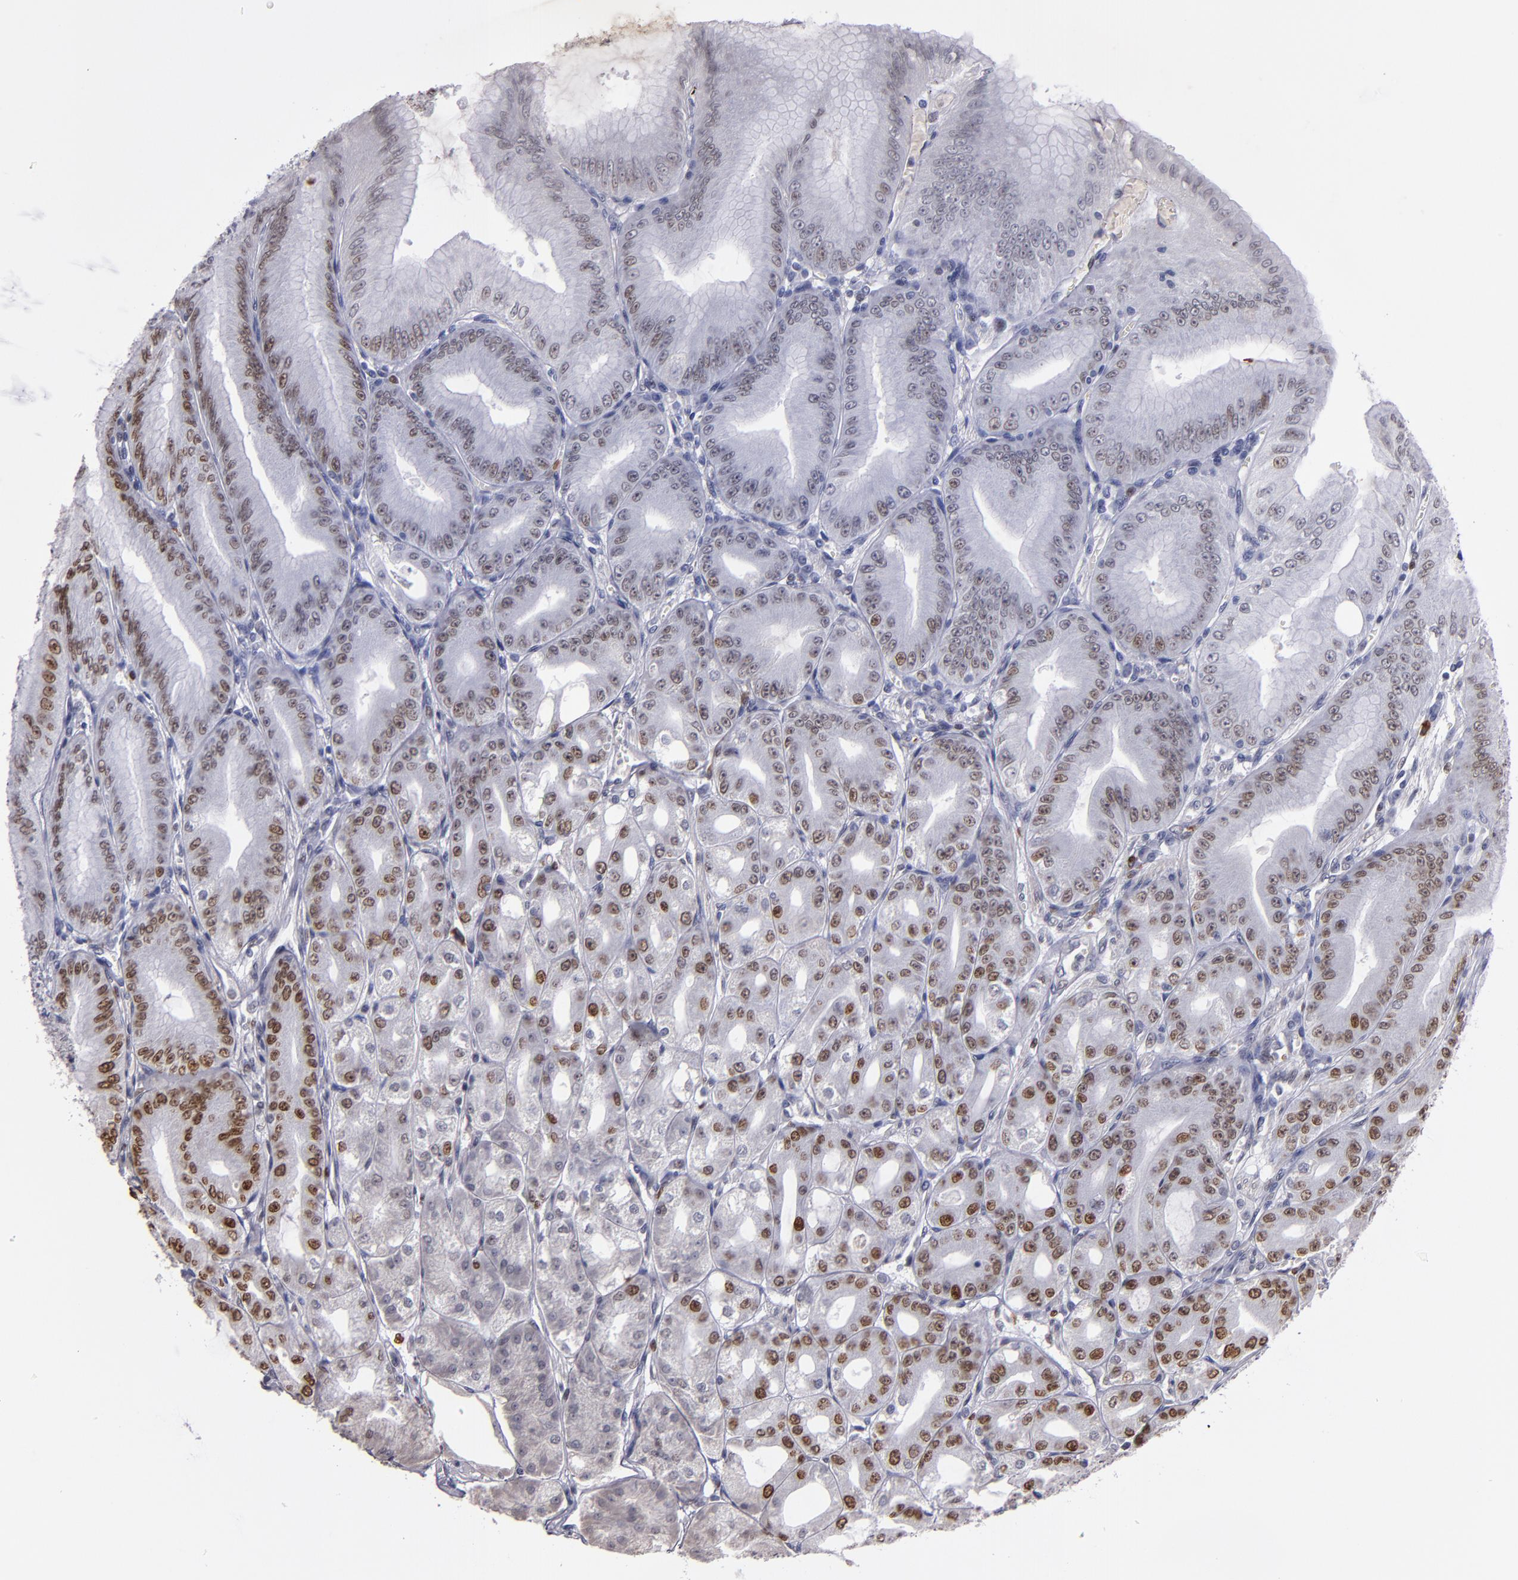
{"staining": {"intensity": "strong", "quantity": ">75%", "location": "nuclear"}, "tissue": "stomach", "cell_type": "Glandular cells", "image_type": "normal", "snomed": [{"axis": "morphology", "description": "Normal tissue, NOS"}, {"axis": "topography", "description": "Stomach, lower"}], "caption": "Immunohistochemistry image of benign stomach: human stomach stained using immunohistochemistry (IHC) exhibits high levels of strong protein expression localized specifically in the nuclear of glandular cells, appearing as a nuclear brown color.", "gene": "CDKL5", "patient": {"sex": "male", "age": 71}}